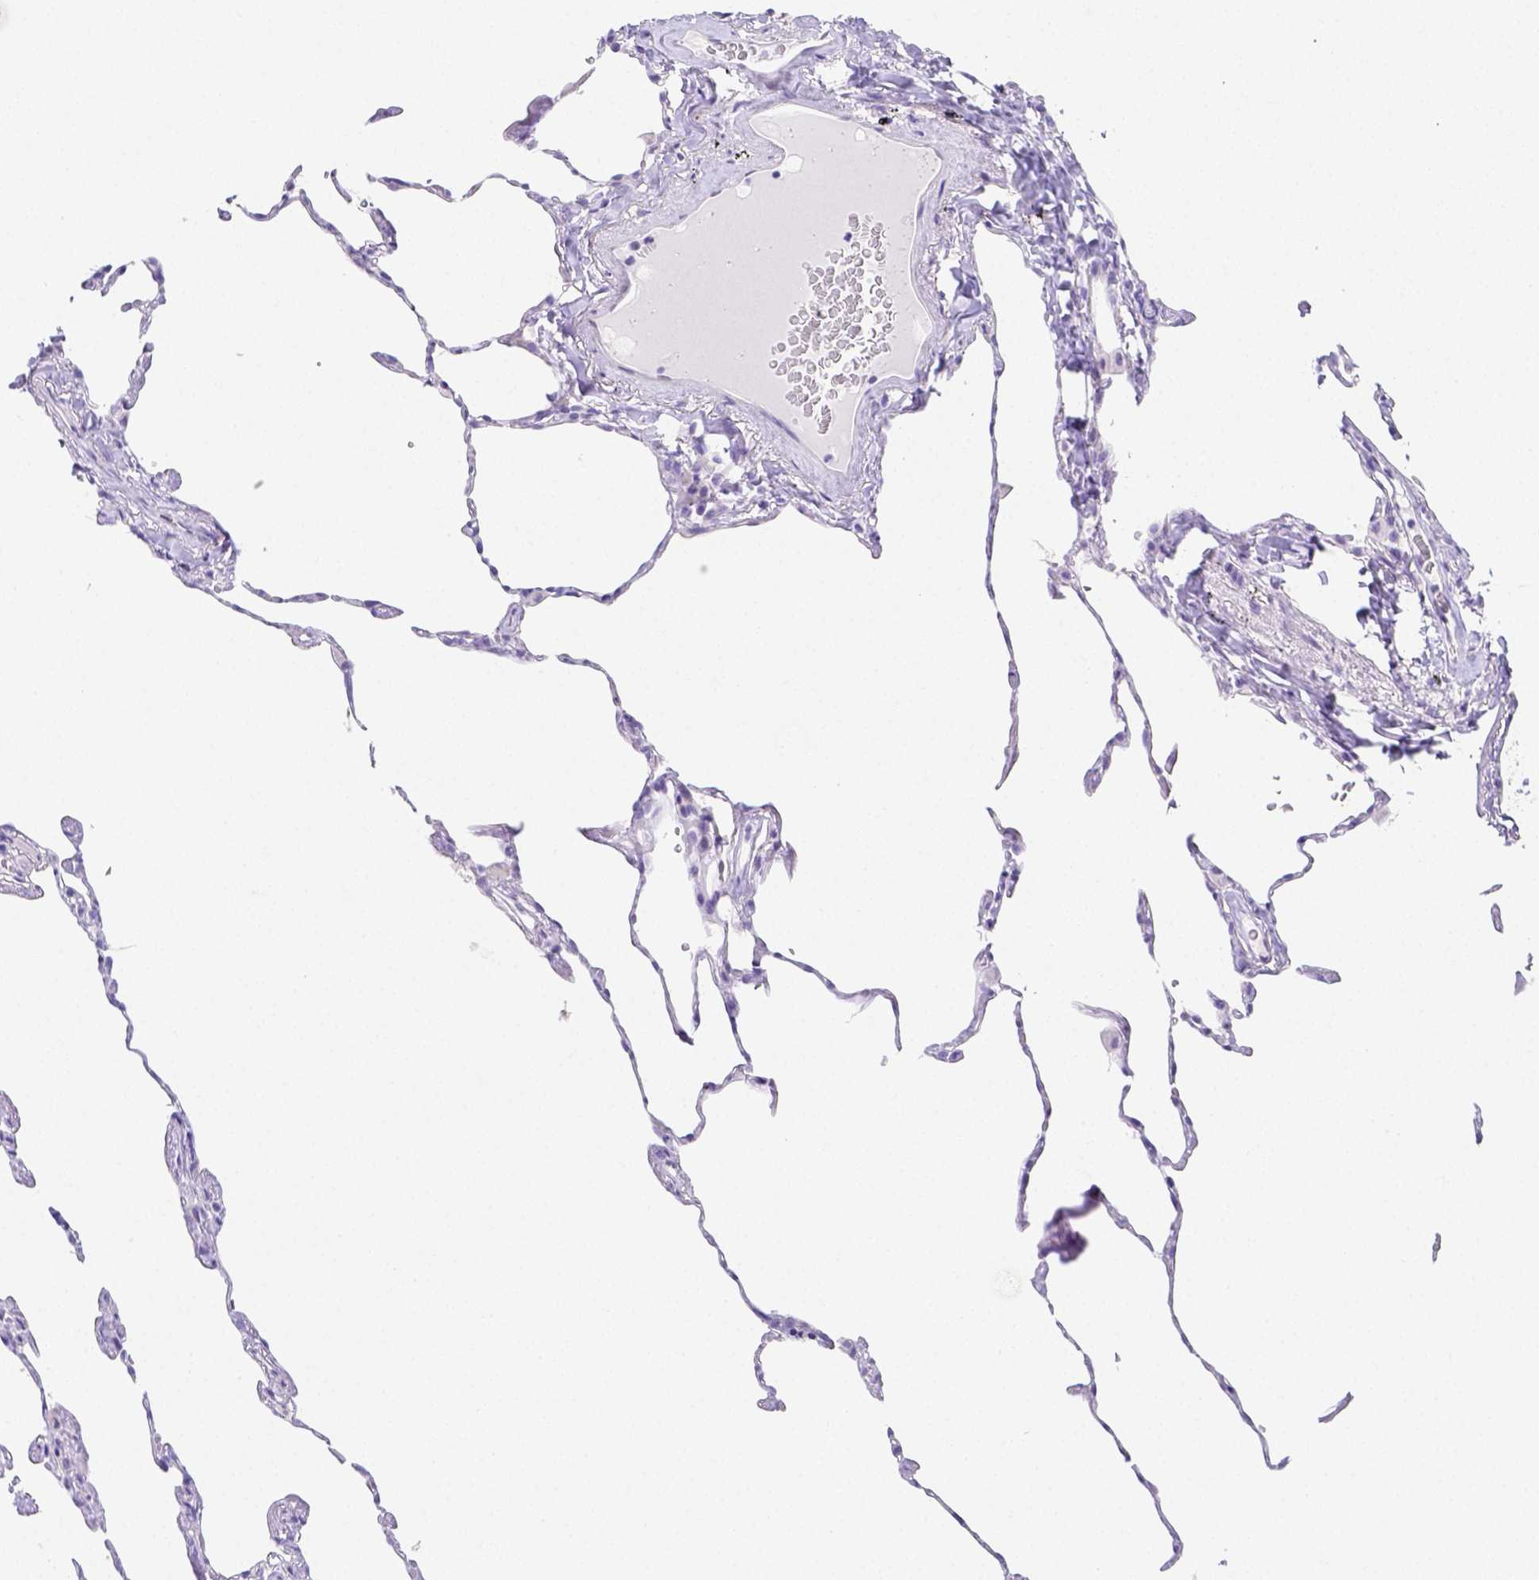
{"staining": {"intensity": "negative", "quantity": "none", "location": "none"}, "tissue": "lung", "cell_type": "Alveolar cells", "image_type": "normal", "snomed": [{"axis": "morphology", "description": "Normal tissue, NOS"}, {"axis": "topography", "description": "Lung"}], "caption": "DAB immunohistochemical staining of unremarkable human lung shows no significant positivity in alveolar cells. (DAB (3,3'-diaminobenzidine) immunohistochemistry visualized using brightfield microscopy, high magnification).", "gene": "ARHGAP36", "patient": {"sex": "female", "age": 57}}